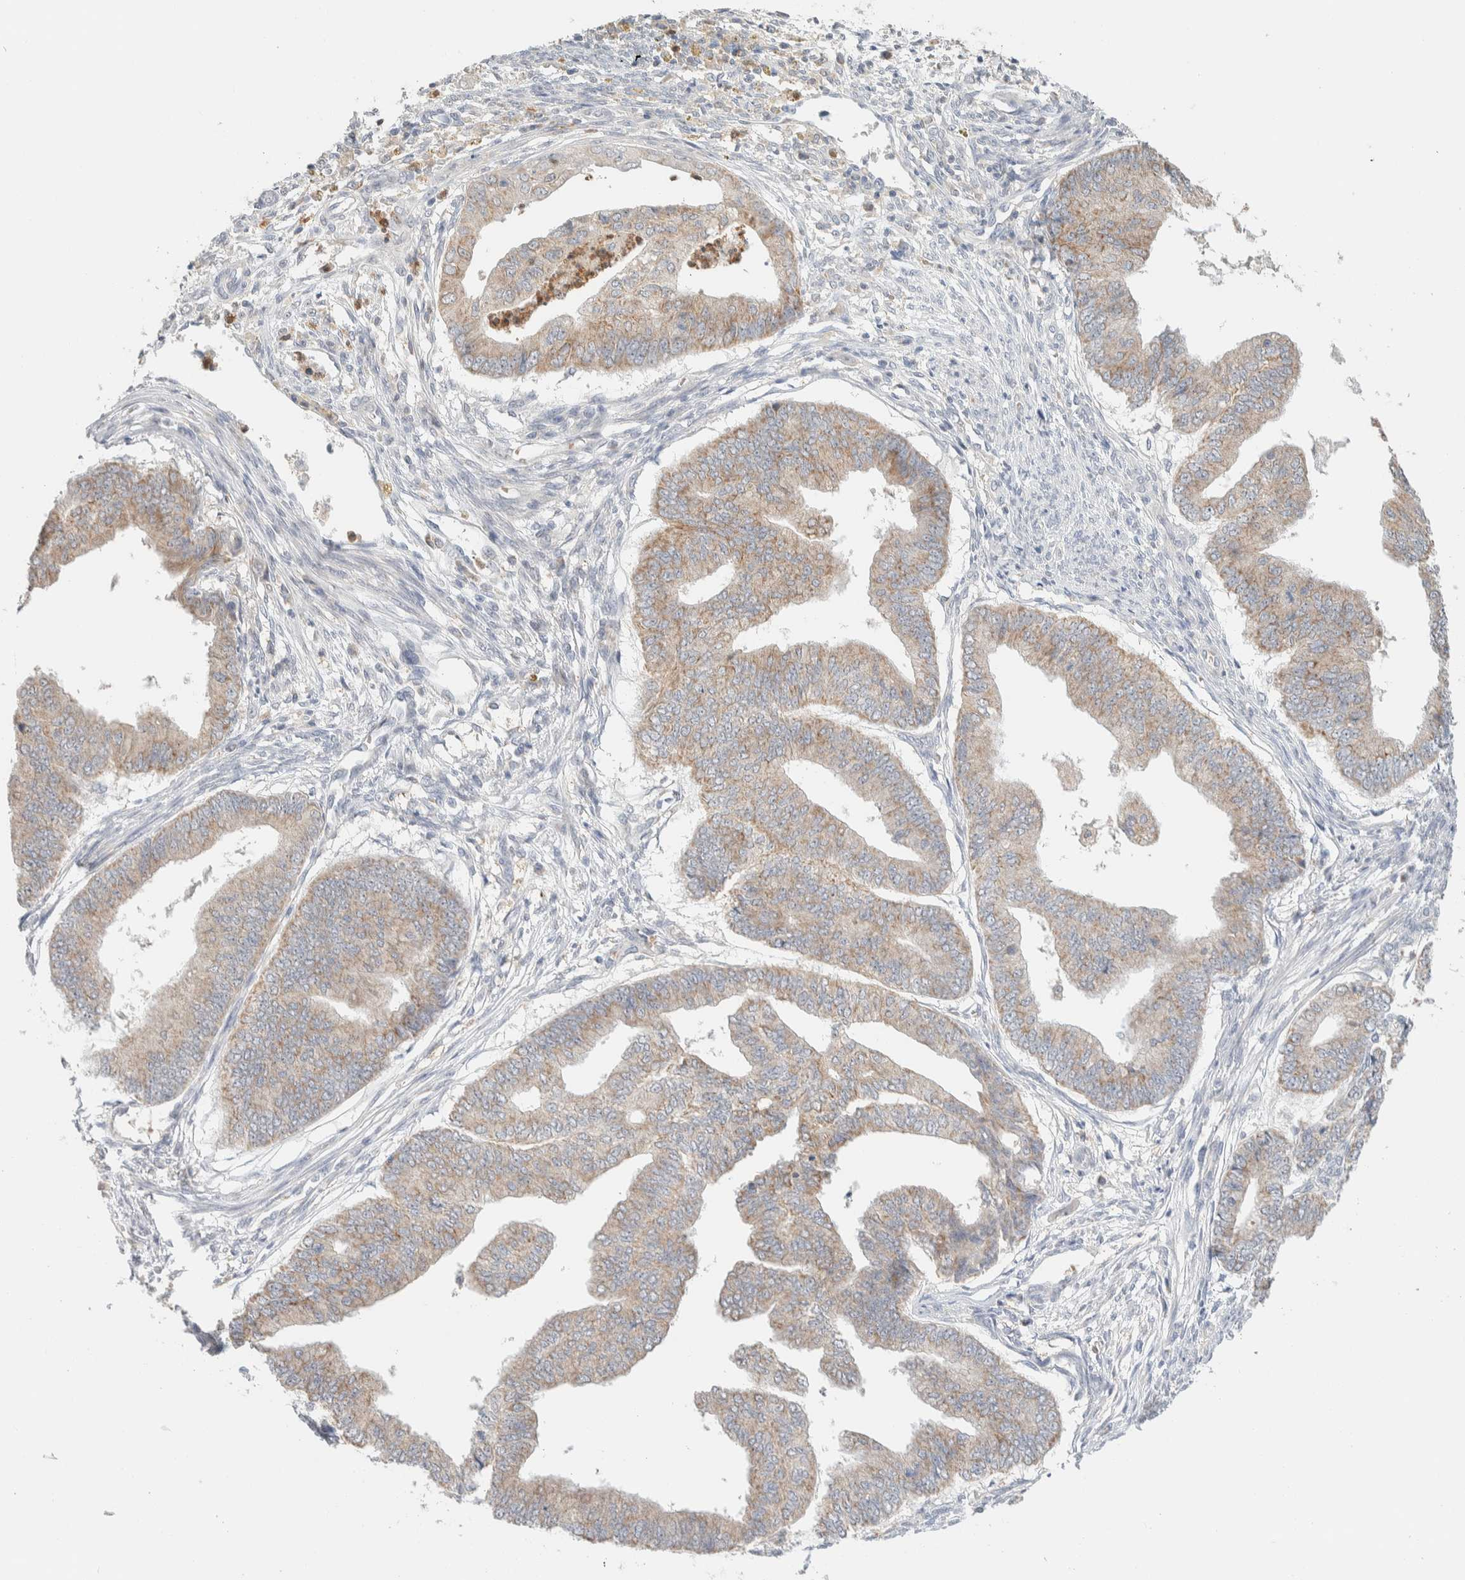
{"staining": {"intensity": "weak", "quantity": ">75%", "location": "cytoplasmic/membranous"}, "tissue": "endometrial cancer", "cell_type": "Tumor cells", "image_type": "cancer", "snomed": [{"axis": "morphology", "description": "Polyp, NOS"}, {"axis": "morphology", "description": "Adenocarcinoma, NOS"}, {"axis": "morphology", "description": "Adenoma, NOS"}, {"axis": "topography", "description": "Endometrium"}], "caption": "Approximately >75% of tumor cells in endometrial polyp display weak cytoplasmic/membranous protein positivity as visualized by brown immunohistochemical staining.", "gene": "HDHD3", "patient": {"sex": "female", "age": 79}}